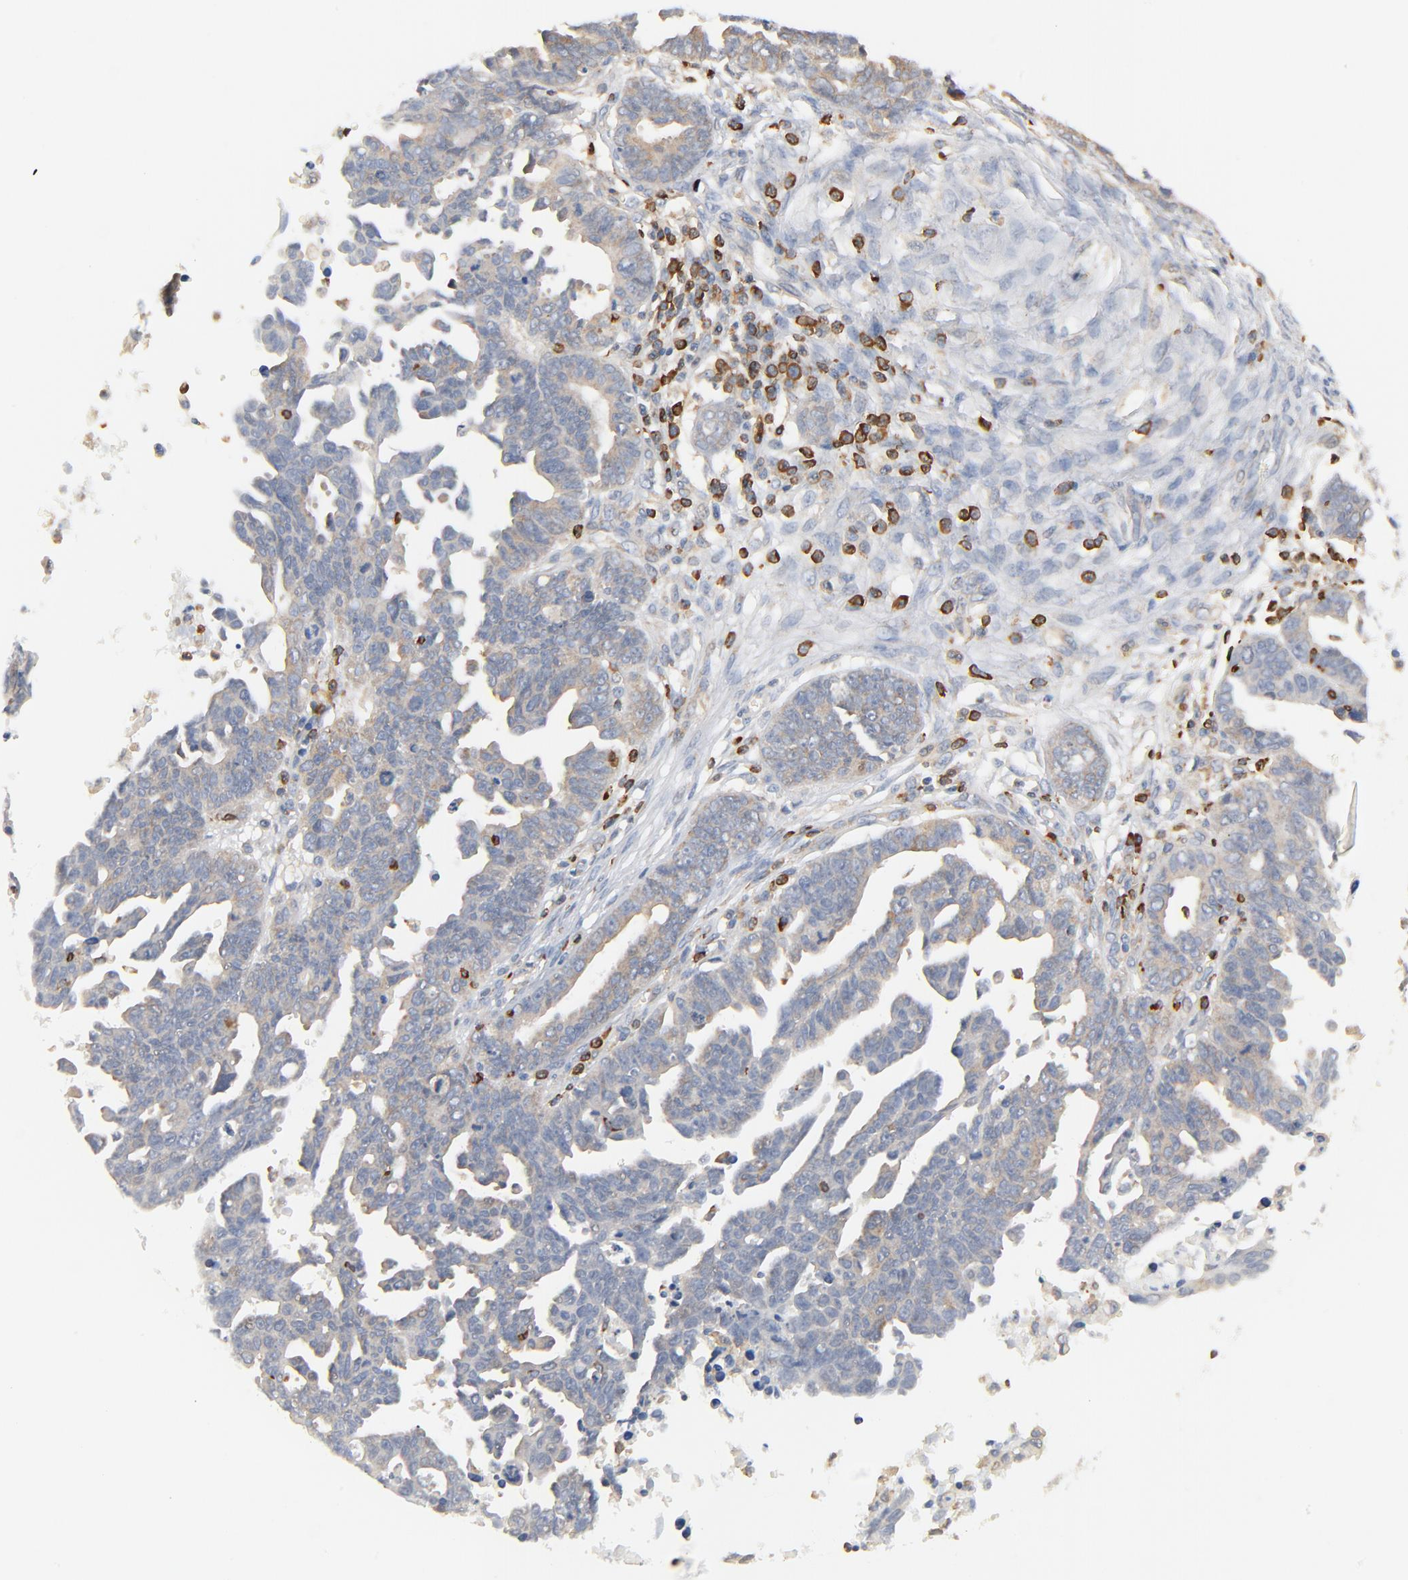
{"staining": {"intensity": "negative", "quantity": "none", "location": "none"}, "tissue": "ovarian cancer", "cell_type": "Tumor cells", "image_type": "cancer", "snomed": [{"axis": "morphology", "description": "Carcinoma, endometroid"}, {"axis": "morphology", "description": "Cystadenocarcinoma, serous, NOS"}, {"axis": "topography", "description": "Ovary"}], "caption": "This image is of ovarian serous cystadenocarcinoma stained with IHC to label a protein in brown with the nuclei are counter-stained blue. There is no expression in tumor cells. The staining is performed using DAB (3,3'-diaminobenzidine) brown chromogen with nuclei counter-stained in using hematoxylin.", "gene": "SH3KBP1", "patient": {"sex": "female", "age": 45}}